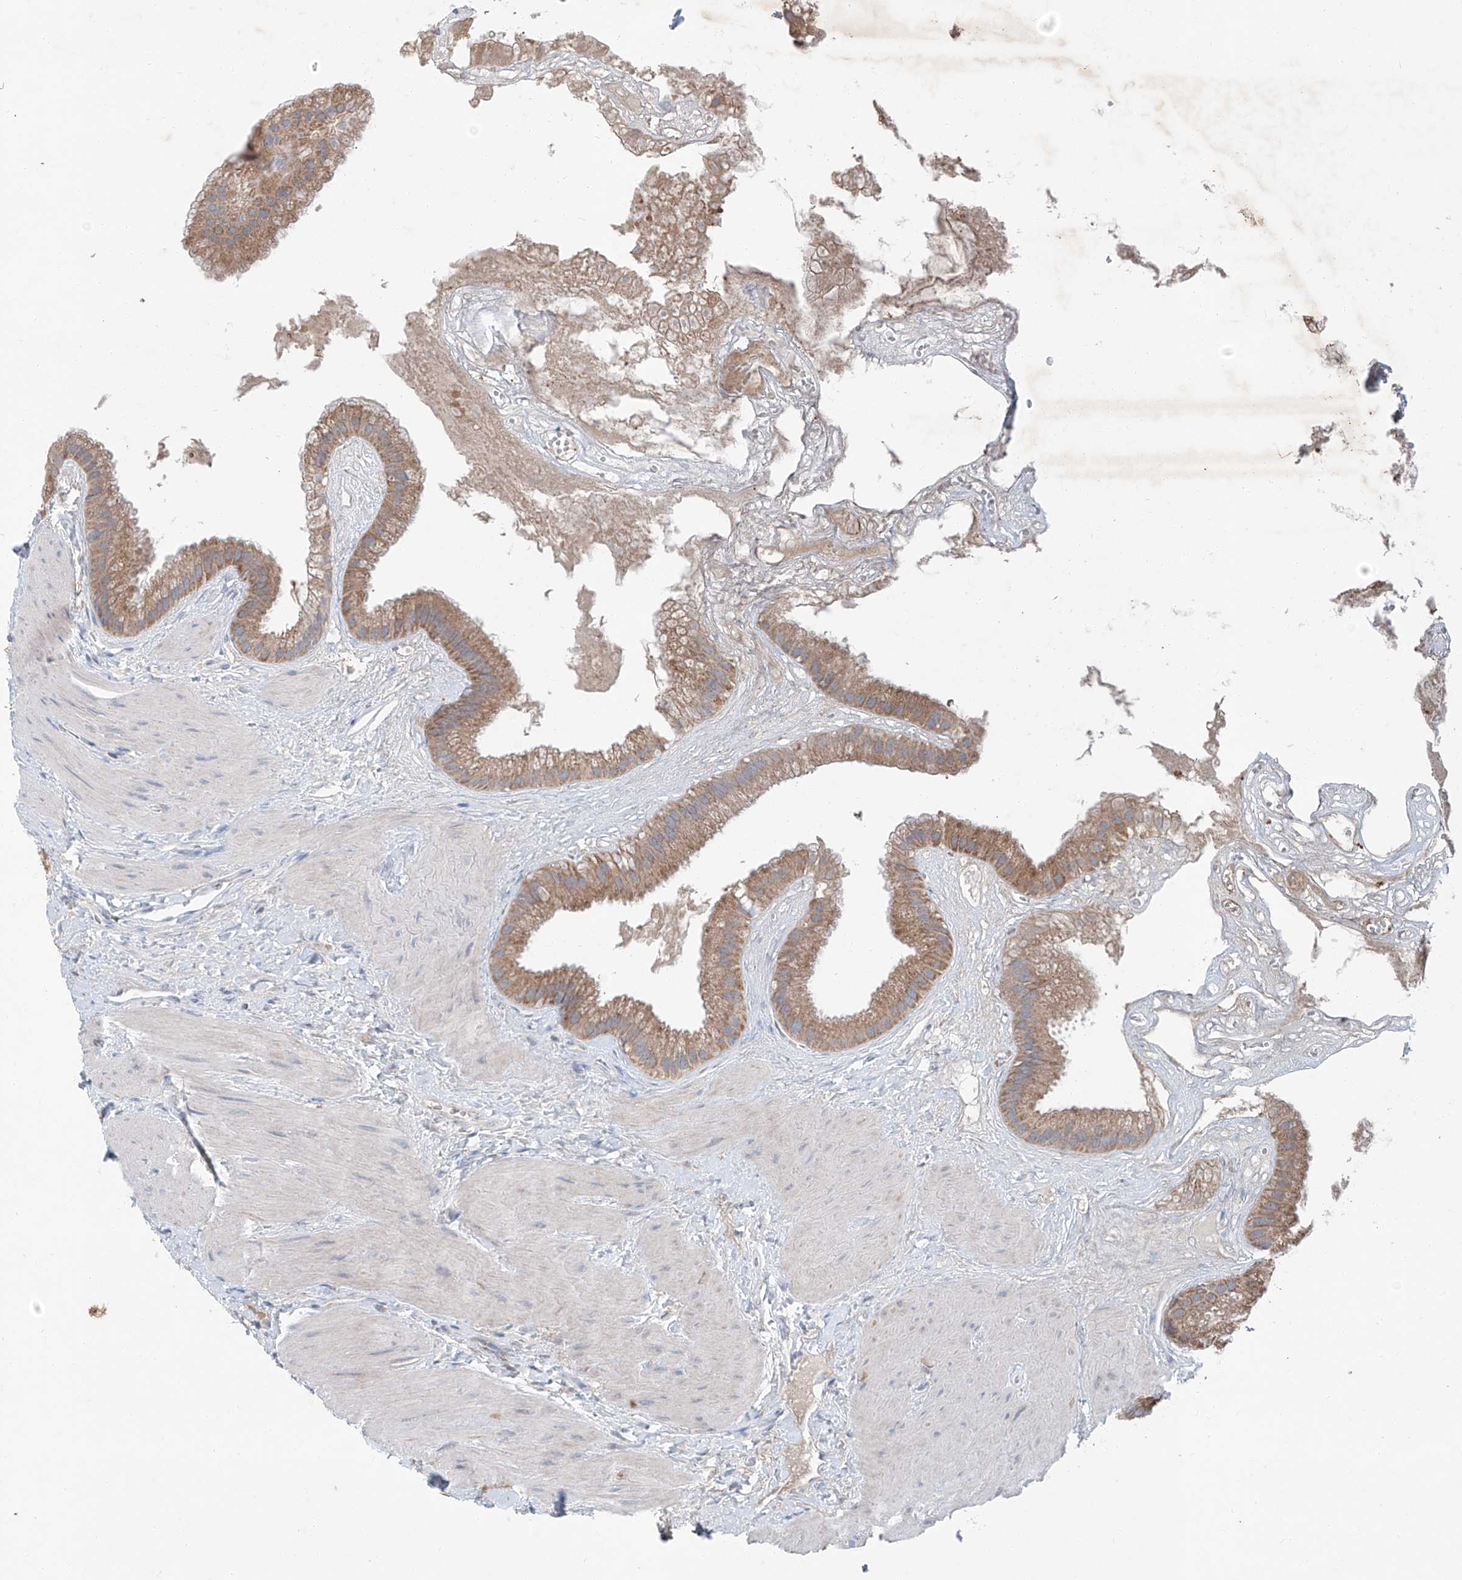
{"staining": {"intensity": "moderate", "quantity": ">75%", "location": "cytoplasmic/membranous"}, "tissue": "gallbladder", "cell_type": "Glandular cells", "image_type": "normal", "snomed": [{"axis": "morphology", "description": "Normal tissue, NOS"}, {"axis": "topography", "description": "Gallbladder"}], "caption": "Human gallbladder stained with a brown dye demonstrates moderate cytoplasmic/membranous positive expression in approximately >75% of glandular cells.", "gene": "SIX4", "patient": {"sex": "male", "age": 55}}